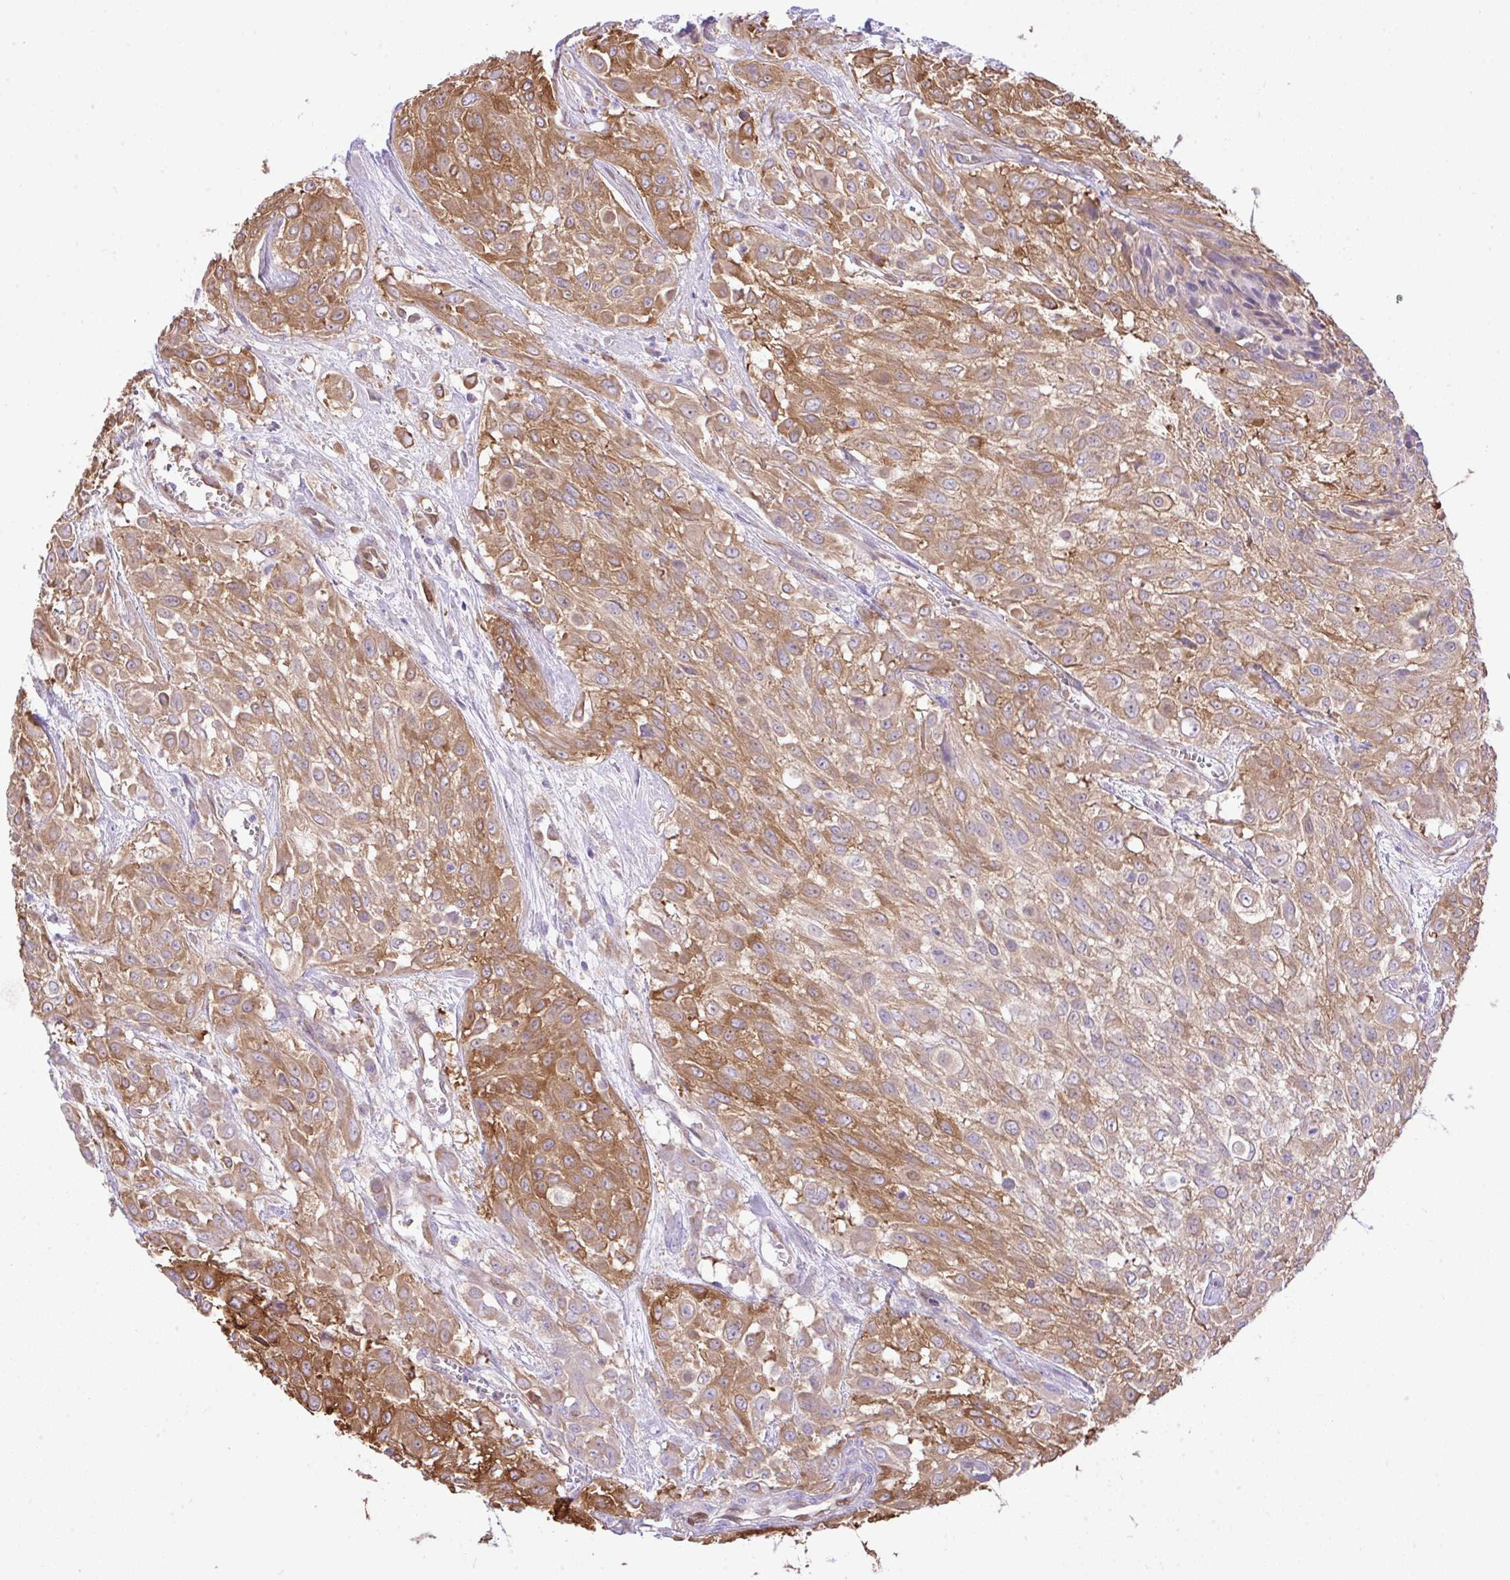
{"staining": {"intensity": "moderate", "quantity": ">75%", "location": "cytoplasmic/membranous"}, "tissue": "urothelial cancer", "cell_type": "Tumor cells", "image_type": "cancer", "snomed": [{"axis": "morphology", "description": "Urothelial carcinoma, High grade"}, {"axis": "topography", "description": "Urinary bladder"}], "caption": "IHC photomicrograph of neoplastic tissue: urothelial cancer stained using immunohistochemistry shows medium levels of moderate protein expression localized specifically in the cytoplasmic/membranous of tumor cells, appearing as a cytoplasmic/membranous brown color.", "gene": "EEF1A2", "patient": {"sex": "male", "age": 57}}